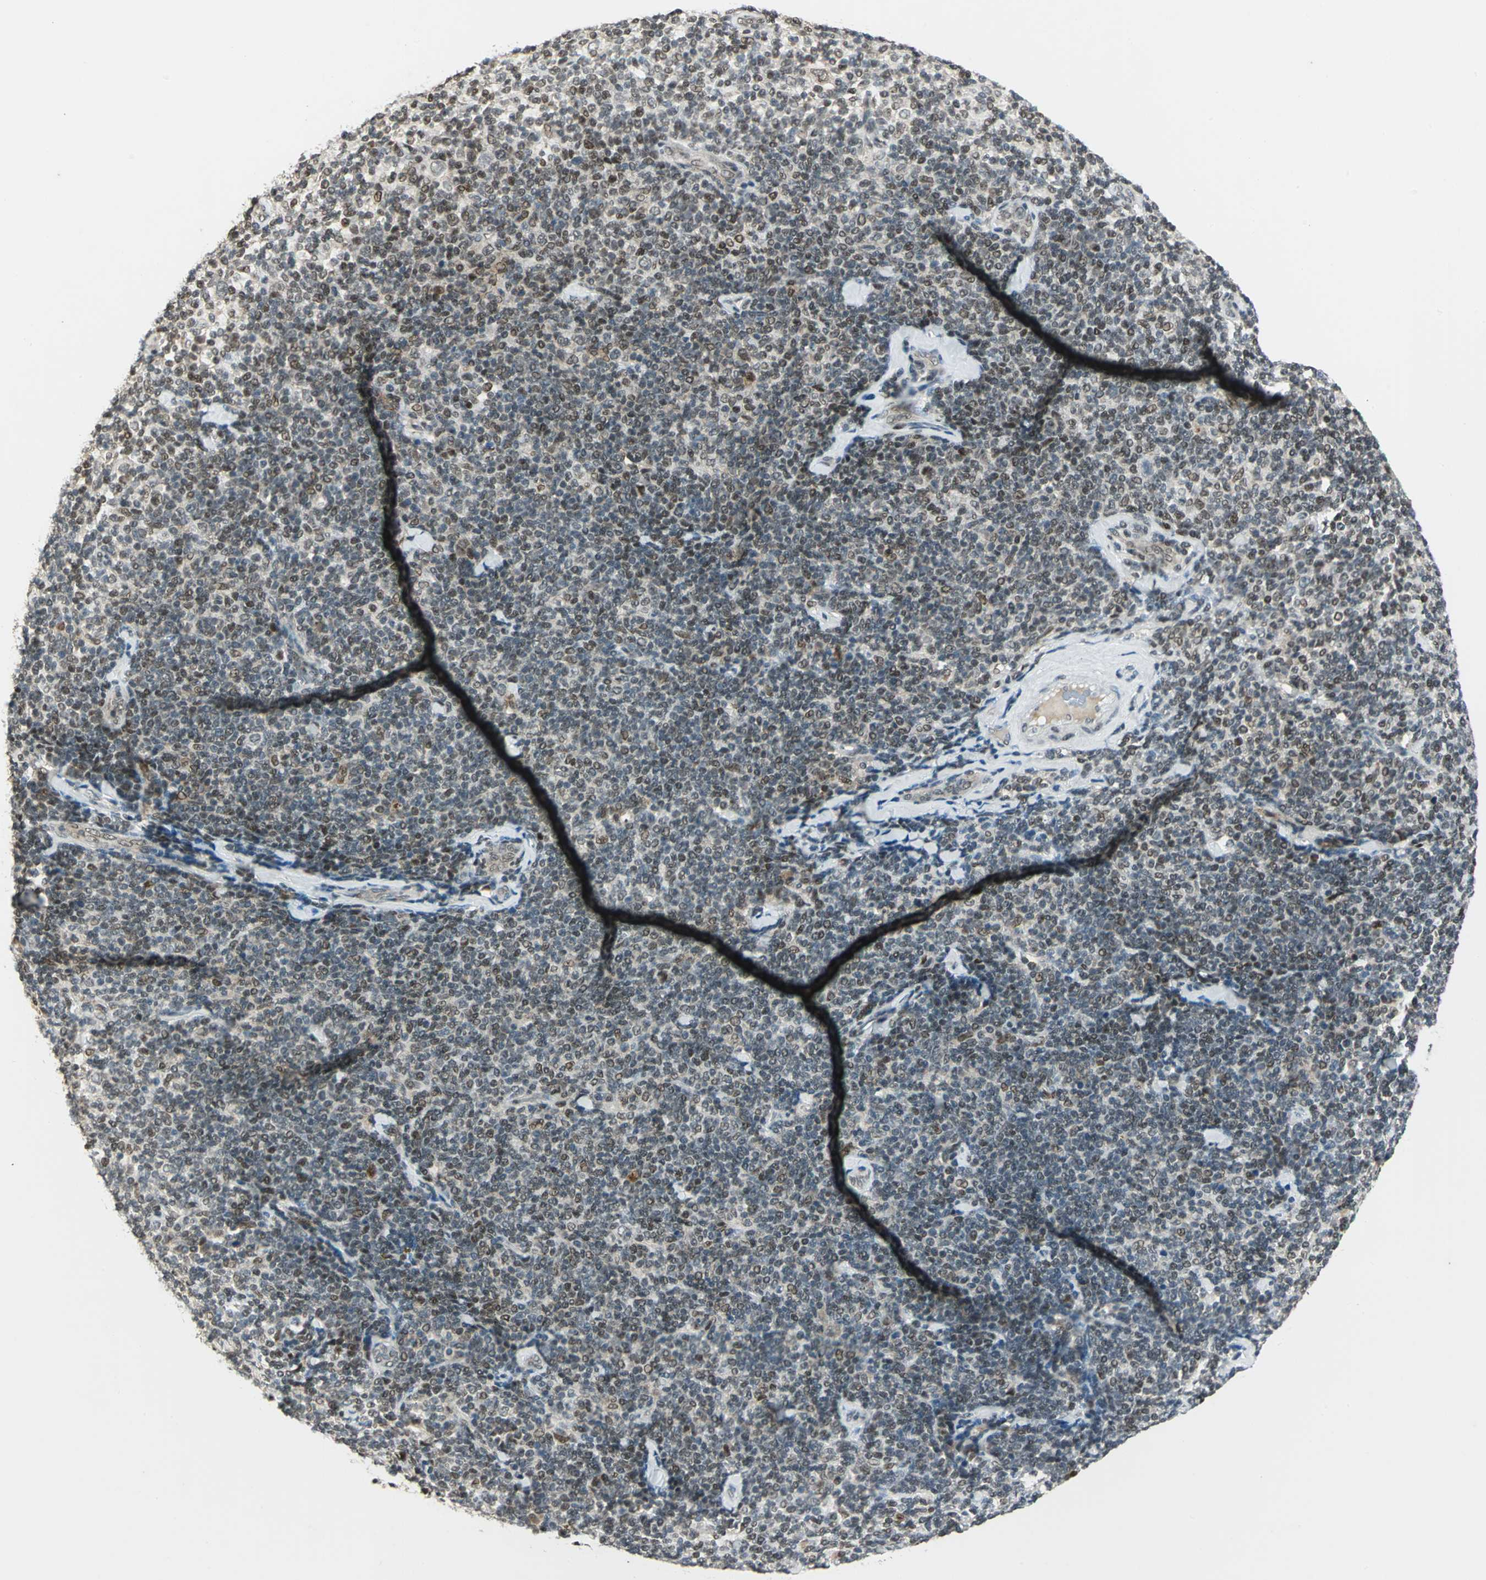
{"staining": {"intensity": "weak", "quantity": "<25%", "location": "nuclear"}, "tissue": "lymphoma", "cell_type": "Tumor cells", "image_type": "cancer", "snomed": [{"axis": "morphology", "description": "Malignant lymphoma, non-Hodgkin's type, Low grade"}, {"axis": "topography", "description": "Lymph node"}], "caption": "The histopathology image displays no significant positivity in tumor cells of malignant lymphoma, non-Hodgkin's type (low-grade). (DAB immunohistochemistry with hematoxylin counter stain).", "gene": "RAD17", "patient": {"sex": "female", "age": 56}}